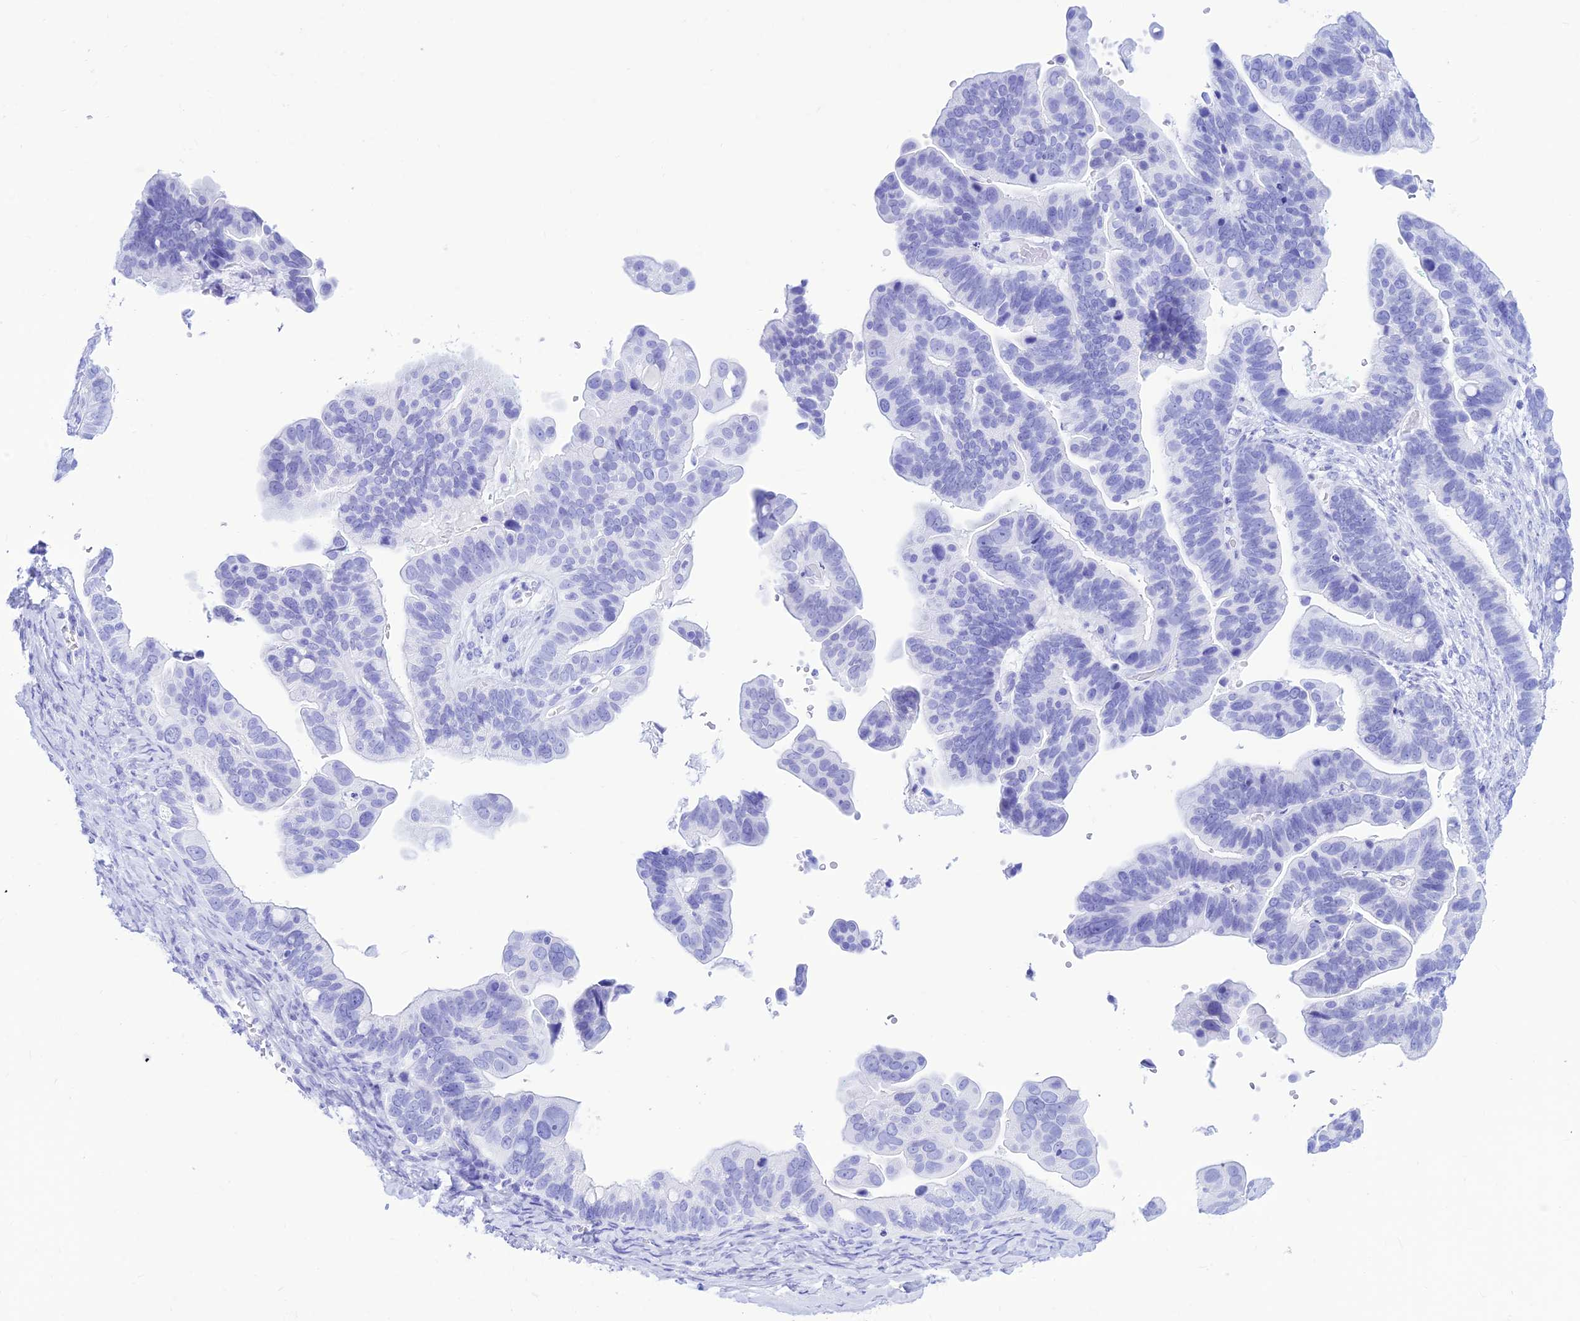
{"staining": {"intensity": "negative", "quantity": "none", "location": "none"}, "tissue": "ovarian cancer", "cell_type": "Tumor cells", "image_type": "cancer", "snomed": [{"axis": "morphology", "description": "Cystadenocarcinoma, serous, NOS"}, {"axis": "topography", "description": "Ovary"}], "caption": "Human serous cystadenocarcinoma (ovarian) stained for a protein using immunohistochemistry (IHC) exhibits no positivity in tumor cells.", "gene": "PRNP", "patient": {"sex": "female", "age": 56}}